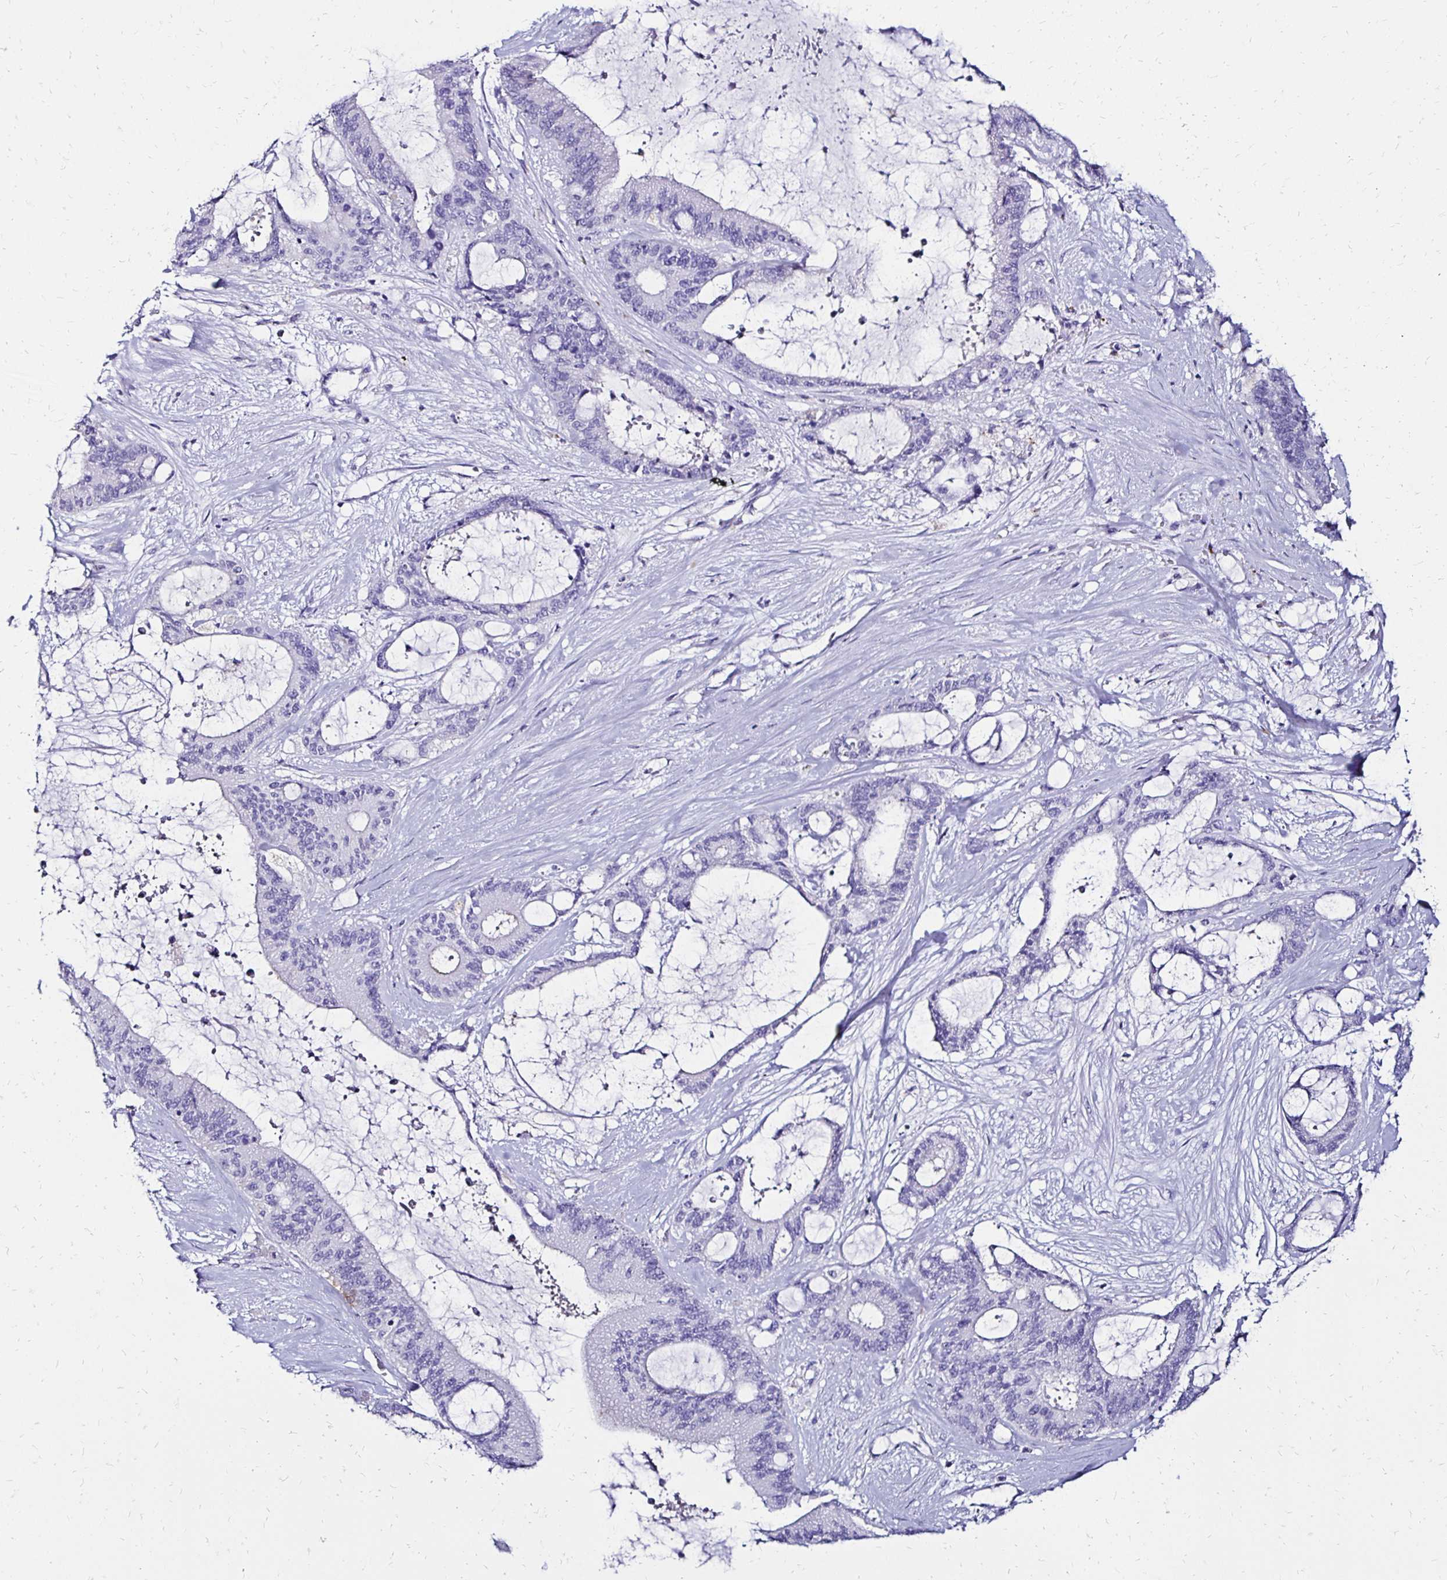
{"staining": {"intensity": "negative", "quantity": "none", "location": "none"}, "tissue": "liver cancer", "cell_type": "Tumor cells", "image_type": "cancer", "snomed": [{"axis": "morphology", "description": "Normal tissue, NOS"}, {"axis": "morphology", "description": "Cholangiocarcinoma"}, {"axis": "topography", "description": "Liver"}, {"axis": "topography", "description": "Peripheral nerve tissue"}], "caption": "This image is of cholangiocarcinoma (liver) stained with immunohistochemistry (IHC) to label a protein in brown with the nuclei are counter-stained blue. There is no positivity in tumor cells.", "gene": "KCNT1", "patient": {"sex": "female", "age": 73}}